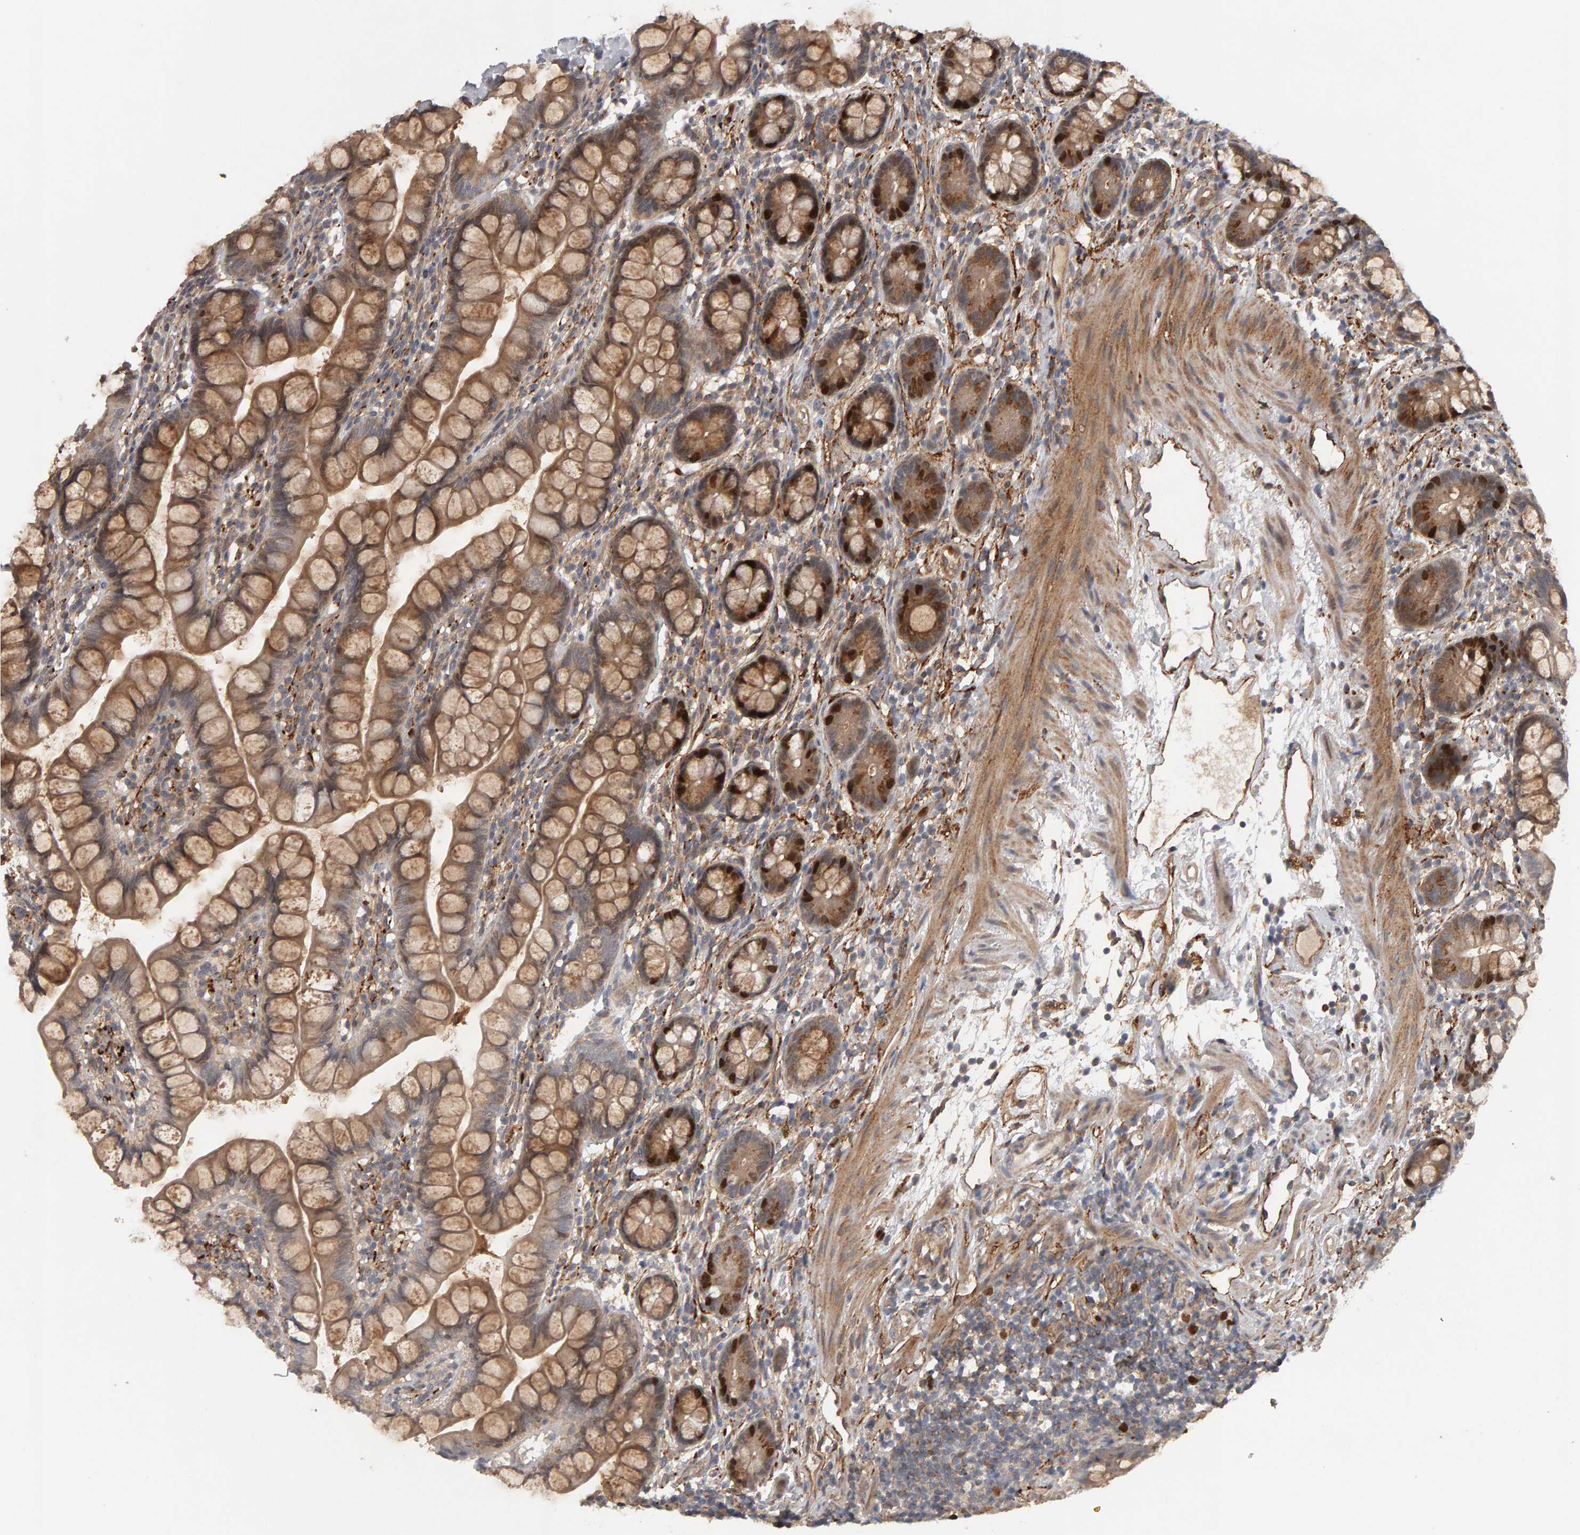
{"staining": {"intensity": "strong", "quantity": "25%-75%", "location": "cytoplasmic/membranous,nuclear"}, "tissue": "small intestine", "cell_type": "Glandular cells", "image_type": "normal", "snomed": [{"axis": "morphology", "description": "Normal tissue, NOS"}, {"axis": "topography", "description": "Small intestine"}], "caption": "Brown immunohistochemical staining in normal small intestine exhibits strong cytoplasmic/membranous,nuclear positivity in approximately 25%-75% of glandular cells. (DAB IHC, brown staining for protein, blue staining for nuclei).", "gene": "CDCA5", "patient": {"sex": "female", "age": 84}}